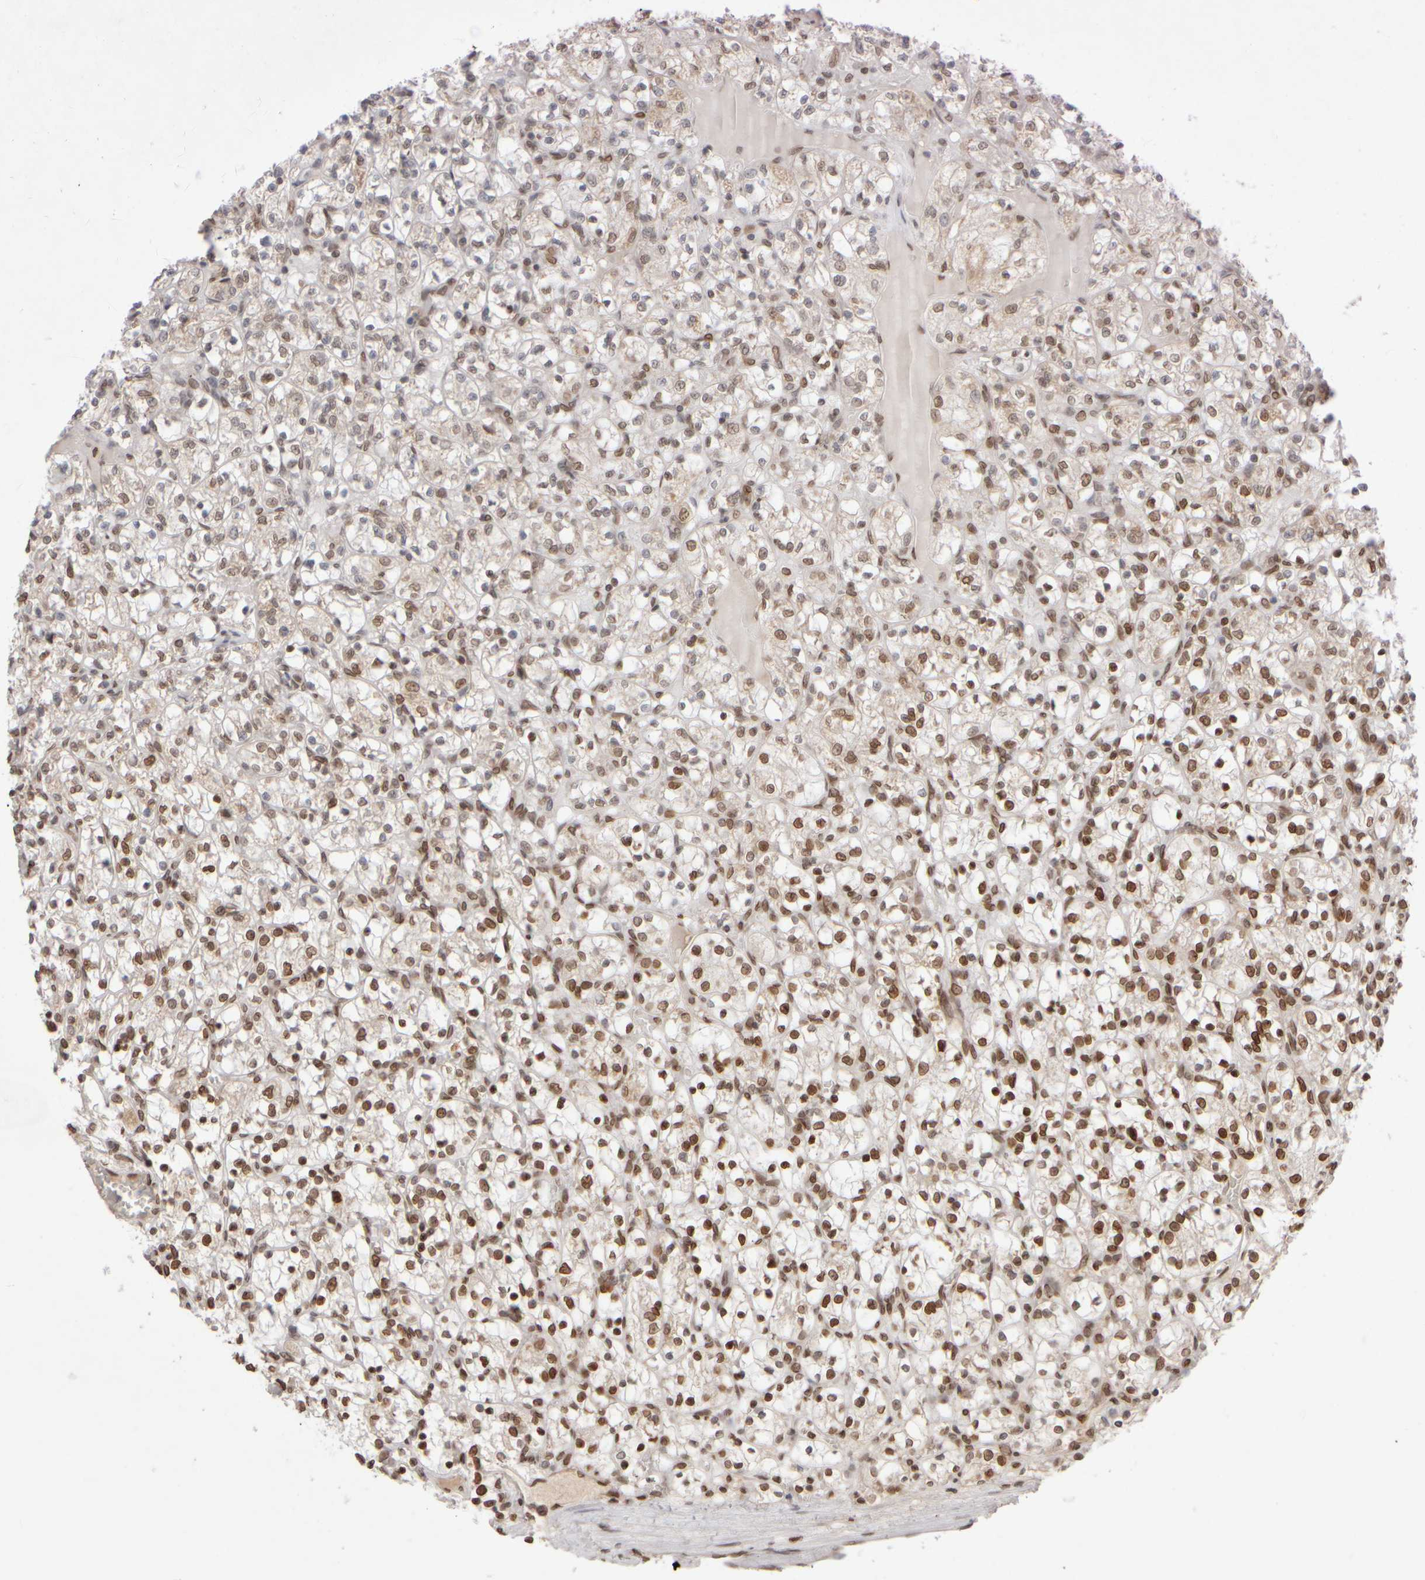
{"staining": {"intensity": "moderate", "quantity": ">75%", "location": "nuclear"}, "tissue": "renal cancer", "cell_type": "Tumor cells", "image_type": "cancer", "snomed": [{"axis": "morphology", "description": "Adenocarcinoma, NOS"}, {"axis": "topography", "description": "Kidney"}], "caption": "The immunohistochemical stain highlights moderate nuclear expression in tumor cells of renal adenocarcinoma tissue. Nuclei are stained in blue.", "gene": "ZC3HC1", "patient": {"sex": "female", "age": 69}}